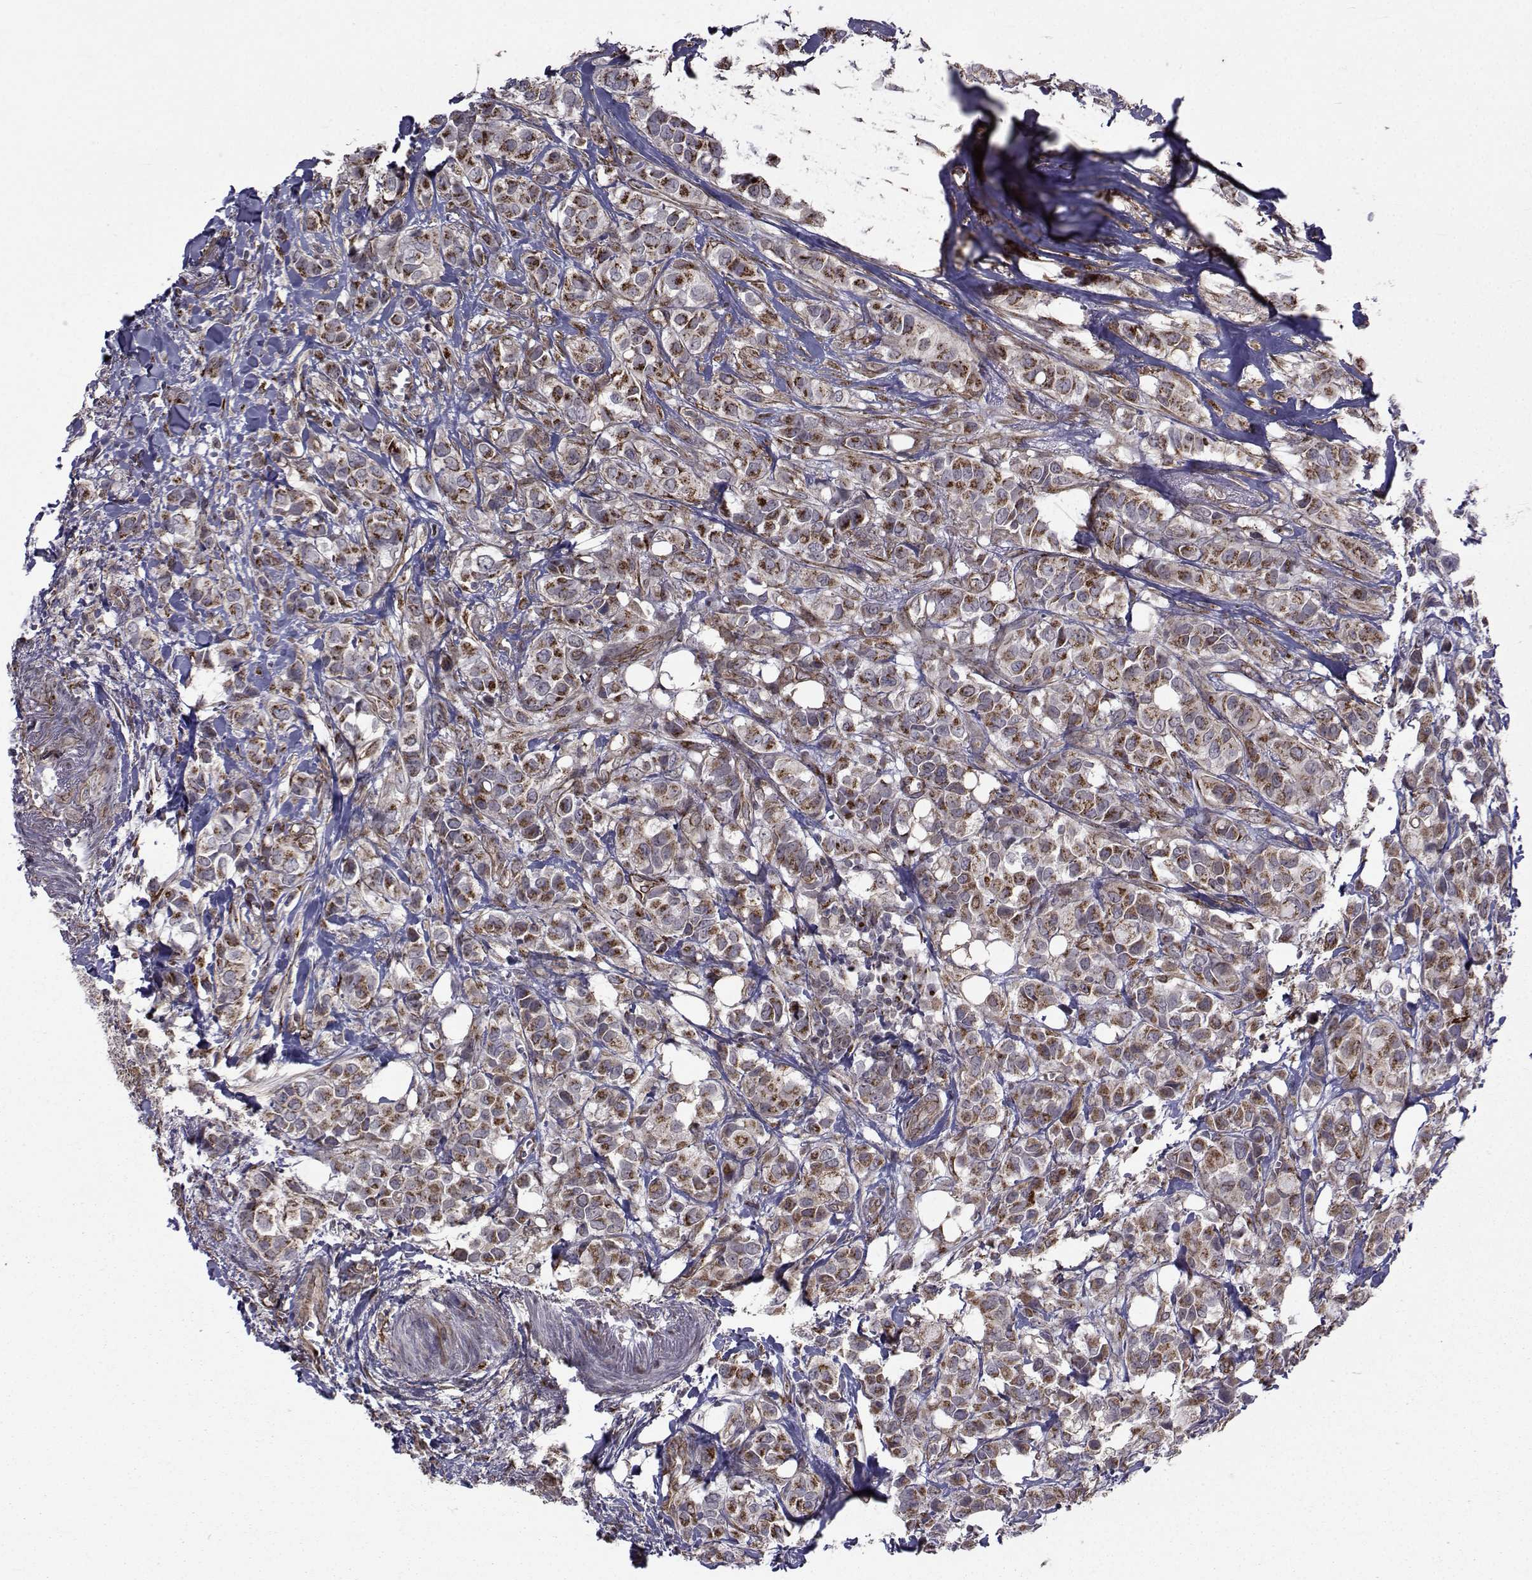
{"staining": {"intensity": "moderate", "quantity": "25%-75%", "location": "cytoplasmic/membranous"}, "tissue": "breast cancer", "cell_type": "Tumor cells", "image_type": "cancer", "snomed": [{"axis": "morphology", "description": "Duct carcinoma"}, {"axis": "topography", "description": "Breast"}], "caption": "A brown stain shows moderate cytoplasmic/membranous staining of a protein in human breast cancer (intraductal carcinoma) tumor cells. (DAB = brown stain, brightfield microscopy at high magnification).", "gene": "ATP6V1C2", "patient": {"sex": "female", "age": 85}}